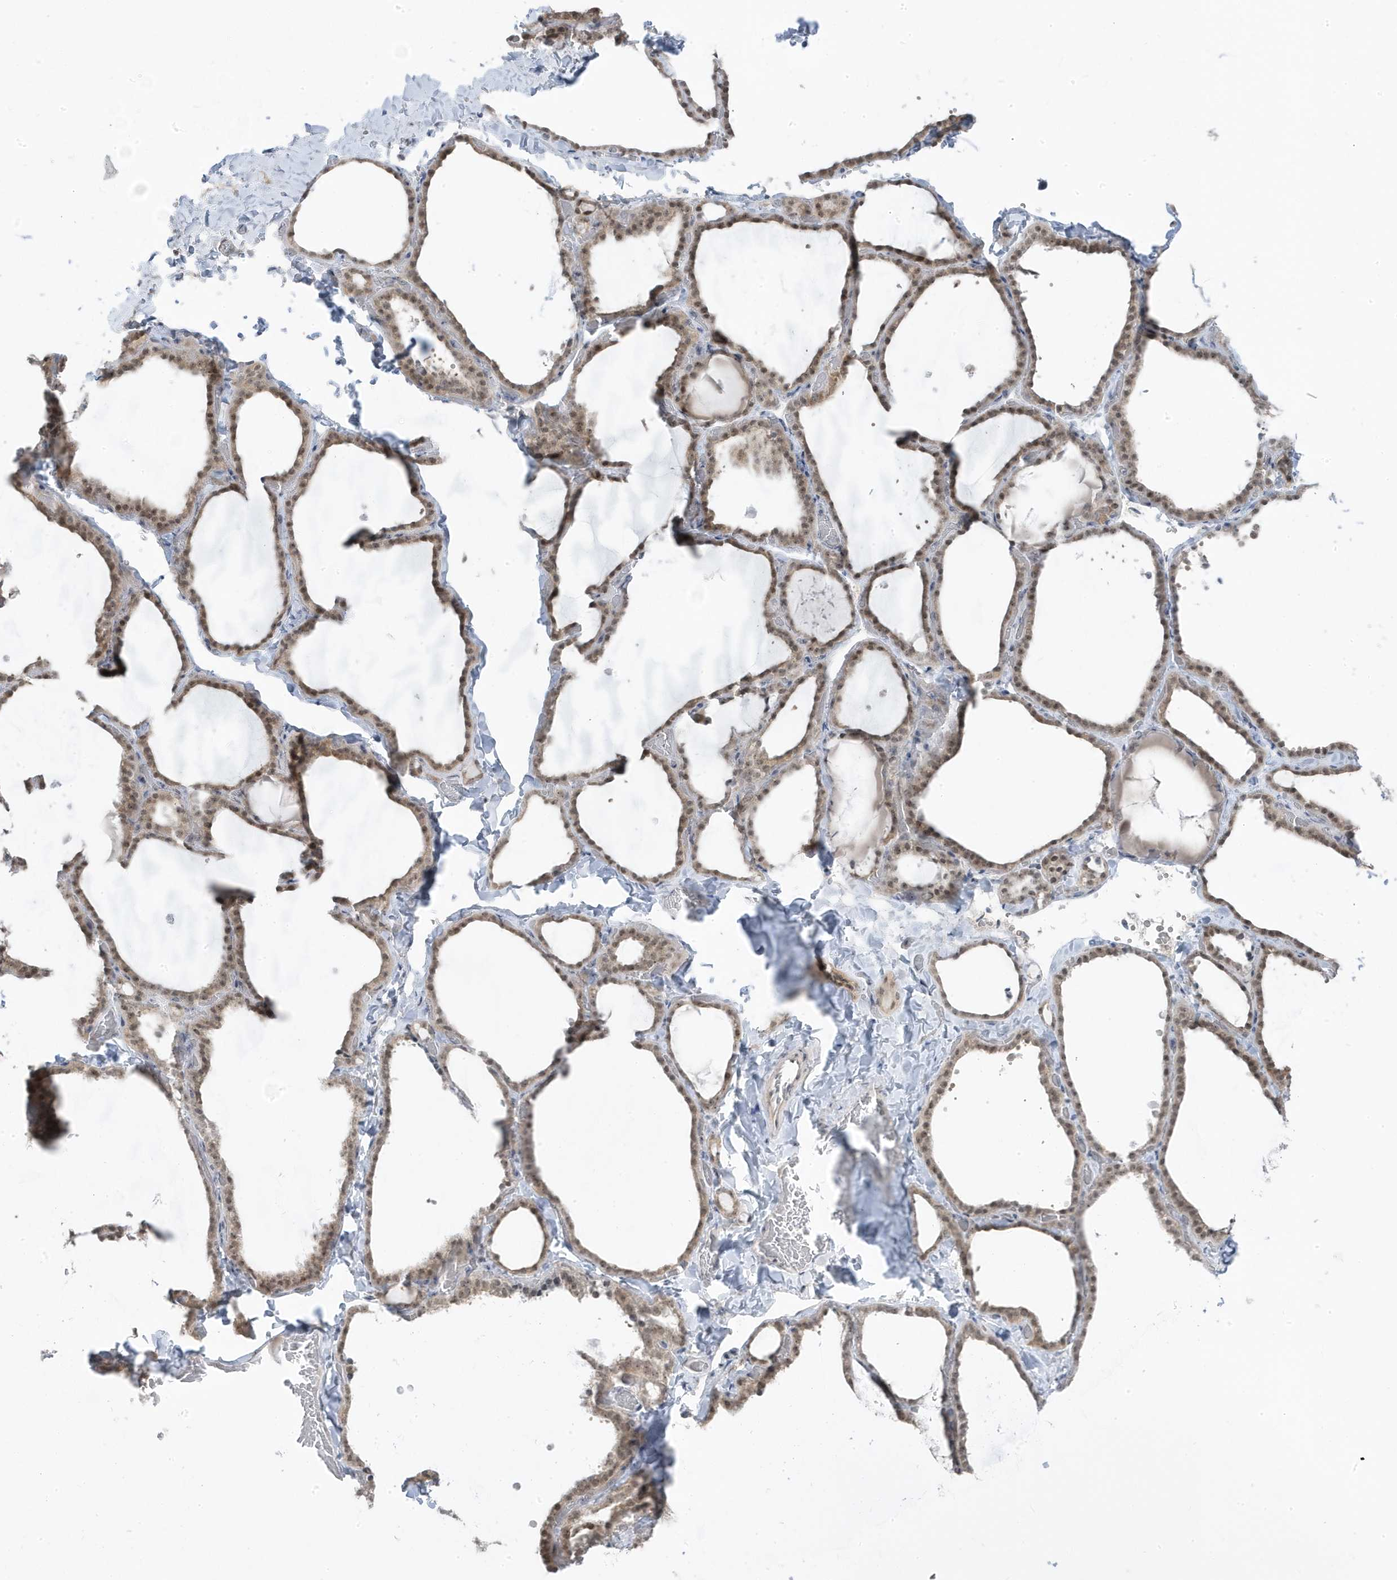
{"staining": {"intensity": "moderate", "quantity": ">75%", "location": "cytoplasmic/membranous,nuclear"}, "tissue": "thyroid gland", "cell_type": "Glandular cells", "image_type": "normal", "snomed": [{"axis": "morphology", "description": "Normal tissue, NOS"}, {"axis": "topography", "description": "Thyroid gland"}], "caption": "An immunohistochemistry micrograph of normal tissue is shown. Protein staining in brown labels moderate cytoplasmic/membranous,nuclear positivity in thyroid gland within glandular cells. The staining was performed using DAB (3,3'-diaminobenzidine) to visualize the protein expression in brown, while the nuclei were stained in blue with hematoxylin (Magnification: 20x).", "gene": "TSEN15", "patient": {"sex": "female", "age": 22}}